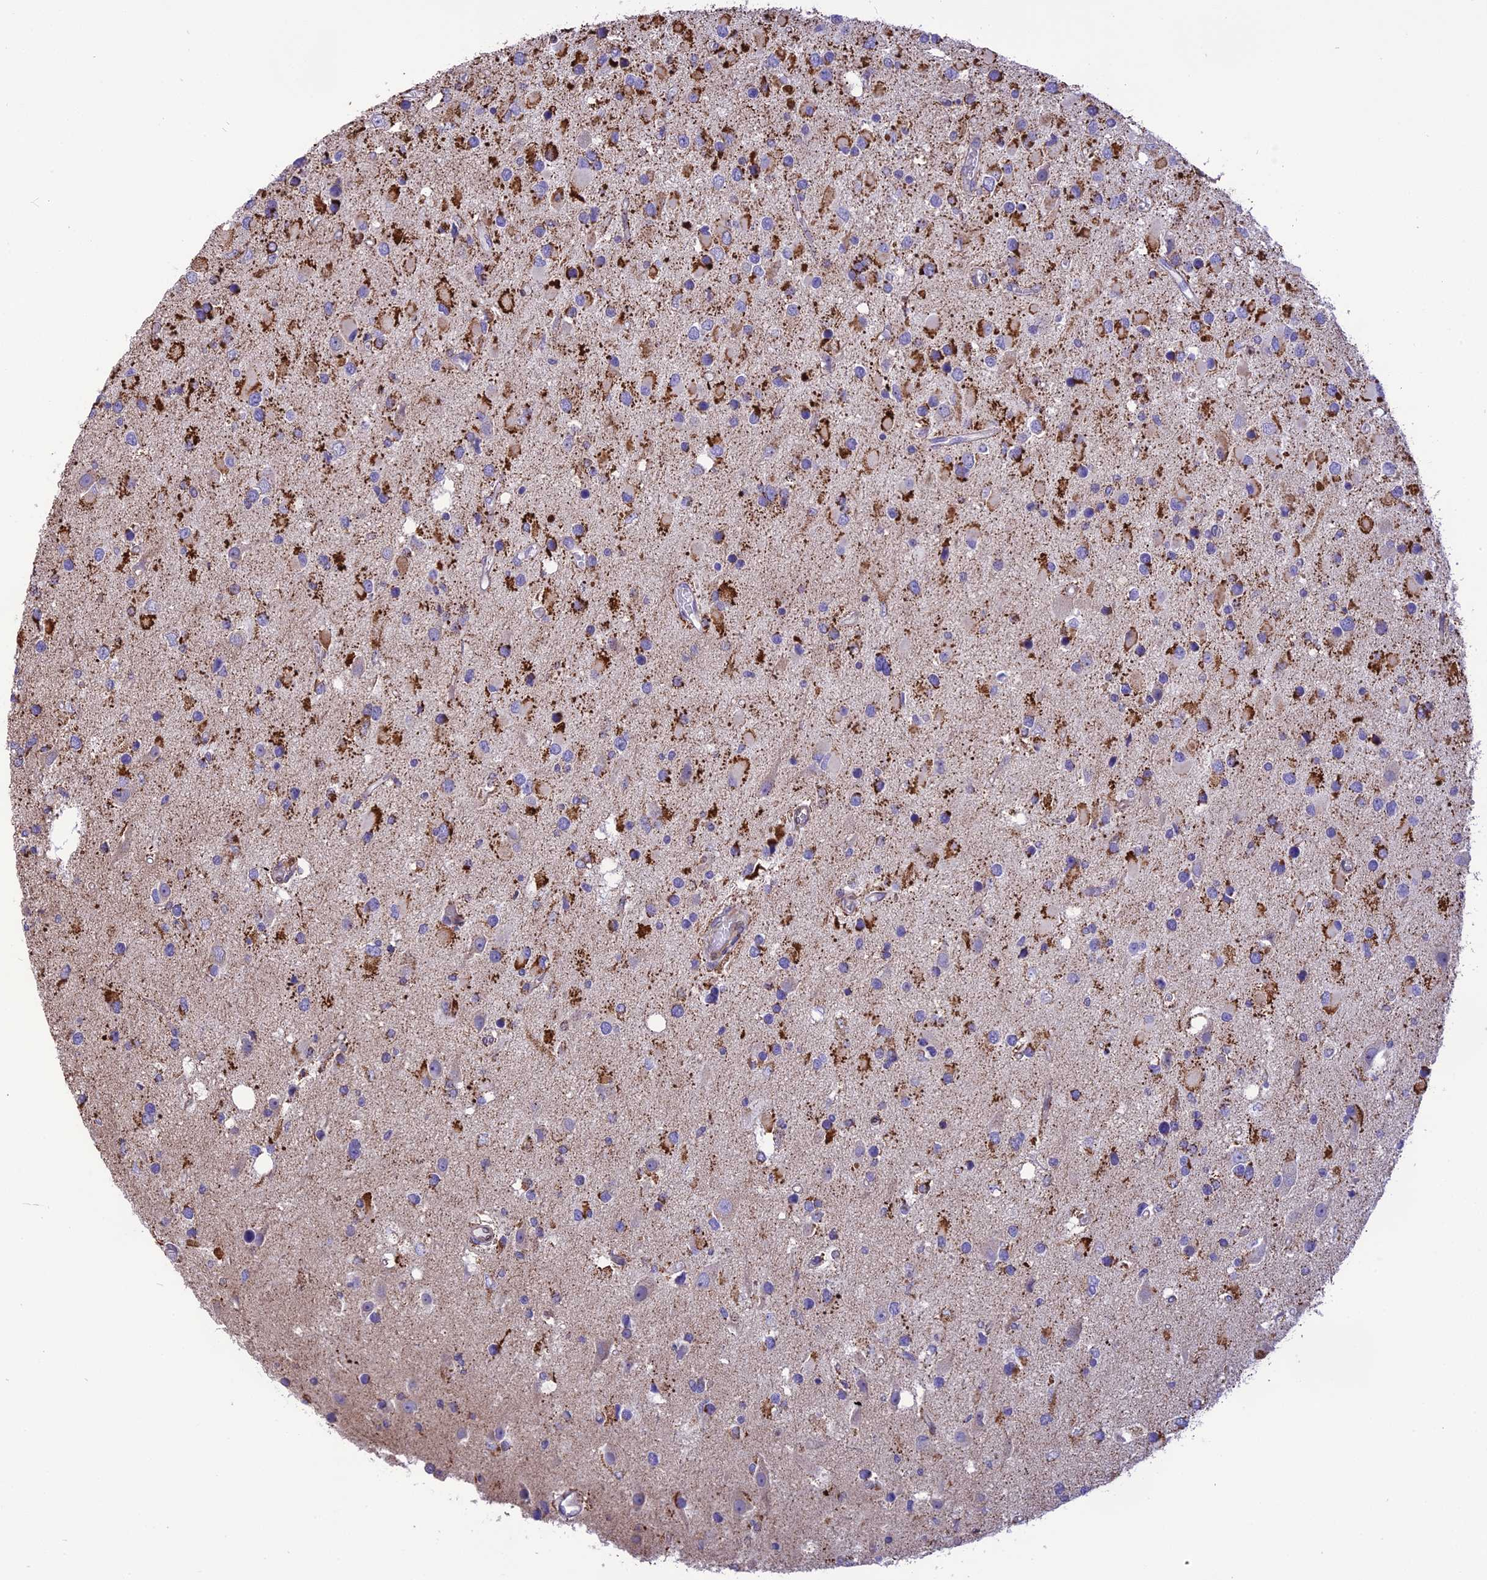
{"staining": {"intensity": "strong", "quantity": "<25%", "location": "cytoplasmic/membranous"}, "tissue": "glioma", "cell_type": "Tumor cells", "image_type": "cancer", "snomed": [{"axis": "morphology", "description": "Glioma, malignant, High grade"}, {"axis": "topography", "description": "Brain"}], "caption": "Human malignant glioma (high-grade) stained for a protein (brown) displays strong cytoplasmic/membranous positive staining in about <25% of tumor cells.", "gene": "DOC2B", "patient": {"sex": "male", "age": 53}}